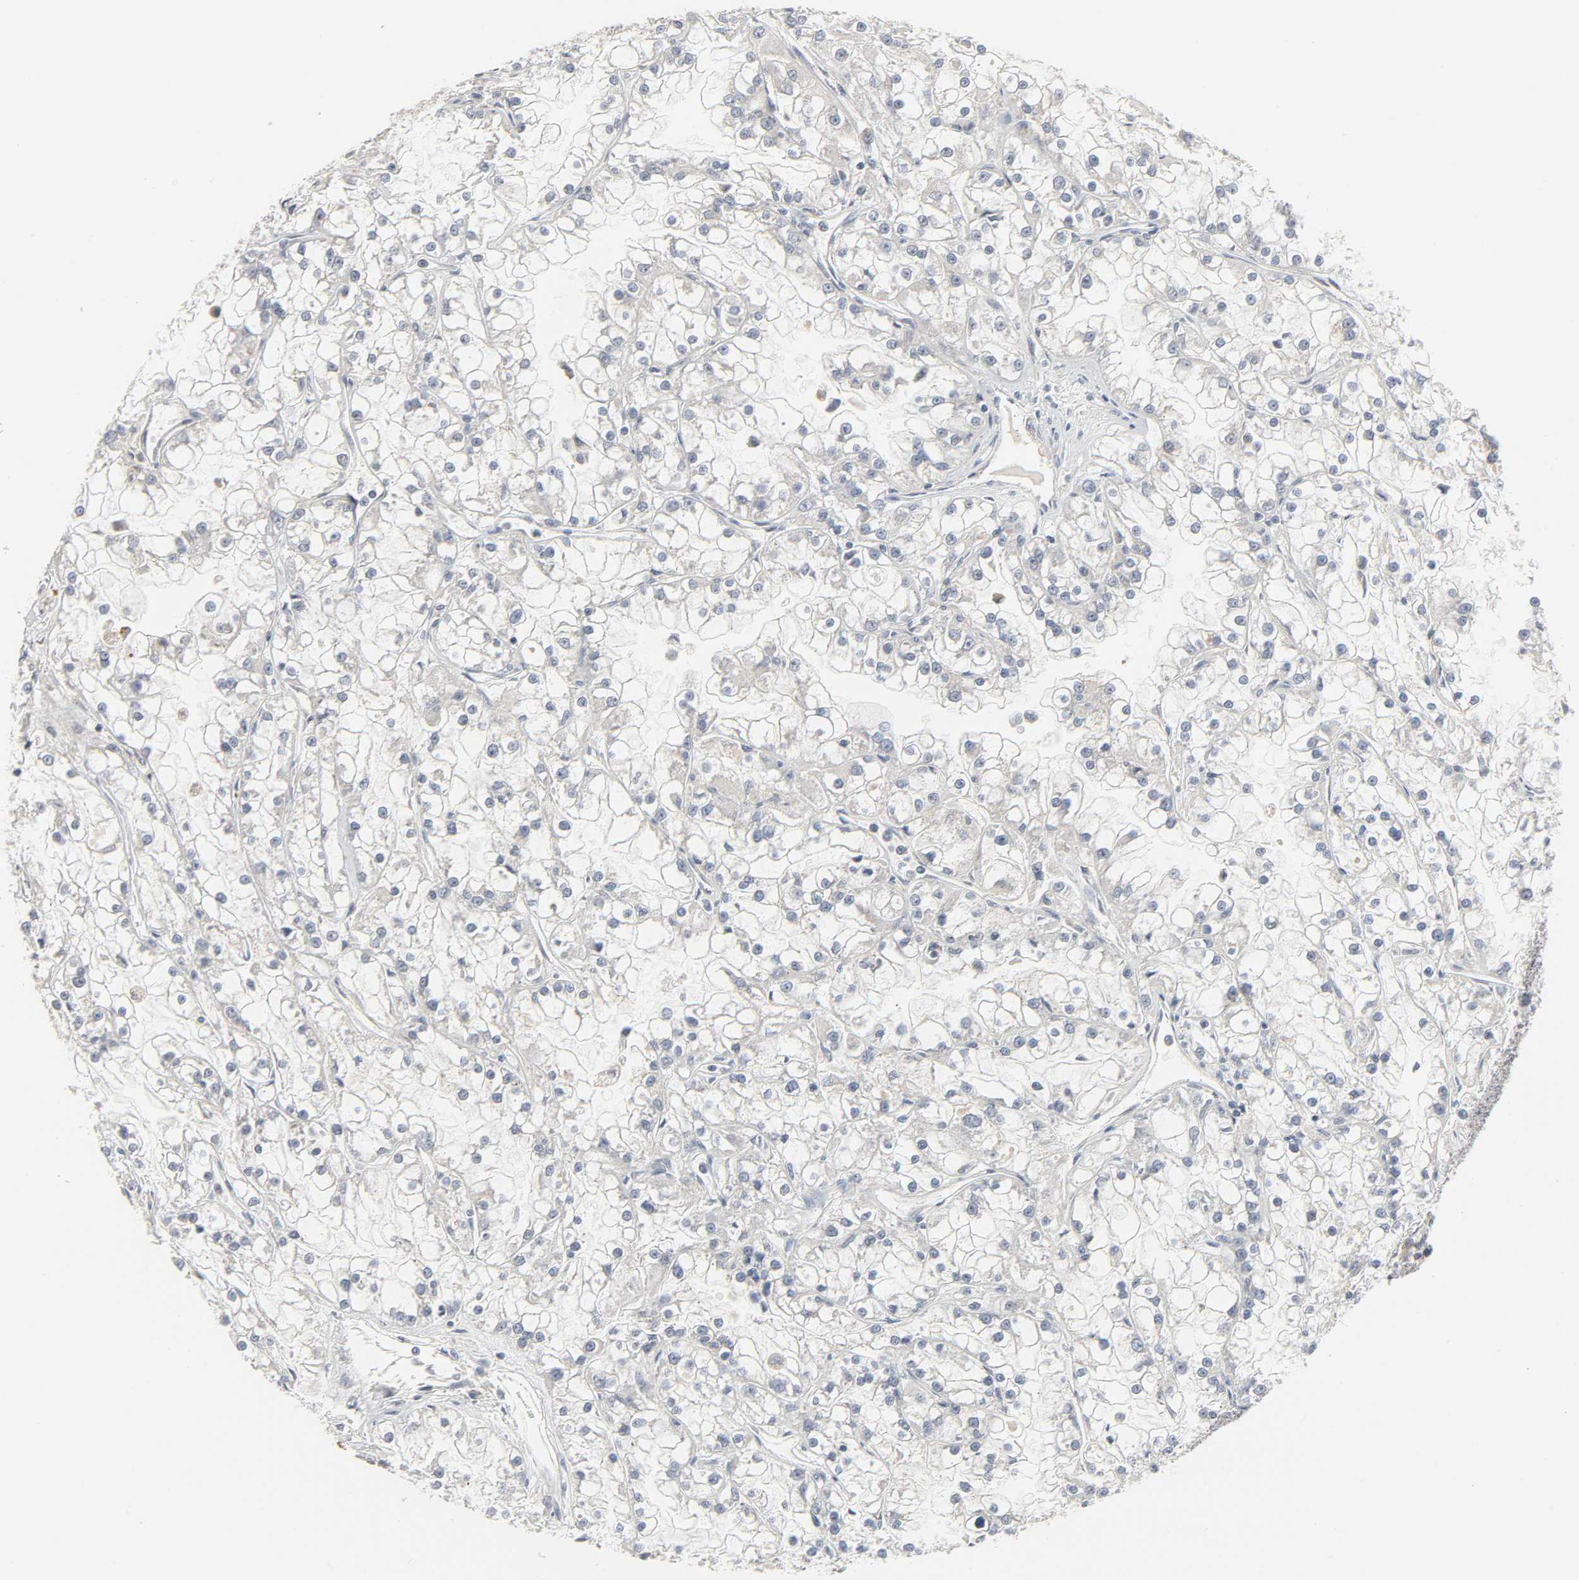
{"staining": {"intensity": "negative", "quantity": "none", "location": "none"}, "tissue": "renal cancer", "cell_type": "Tumor cells", "image_type": "cancer", "snomed": [{"axis": "morphology", "description": "Adenocarcinoma, NOS"}, {"axis": "topography", "description": "Kidney"}], "caption": "This is an immunohistochemistry (IHC) image of renal cancer (adenocarcinoma). There is no expression in tumor cells.", "gene": "CLIP1", "patient": {"sex": "female", "age": 52}}